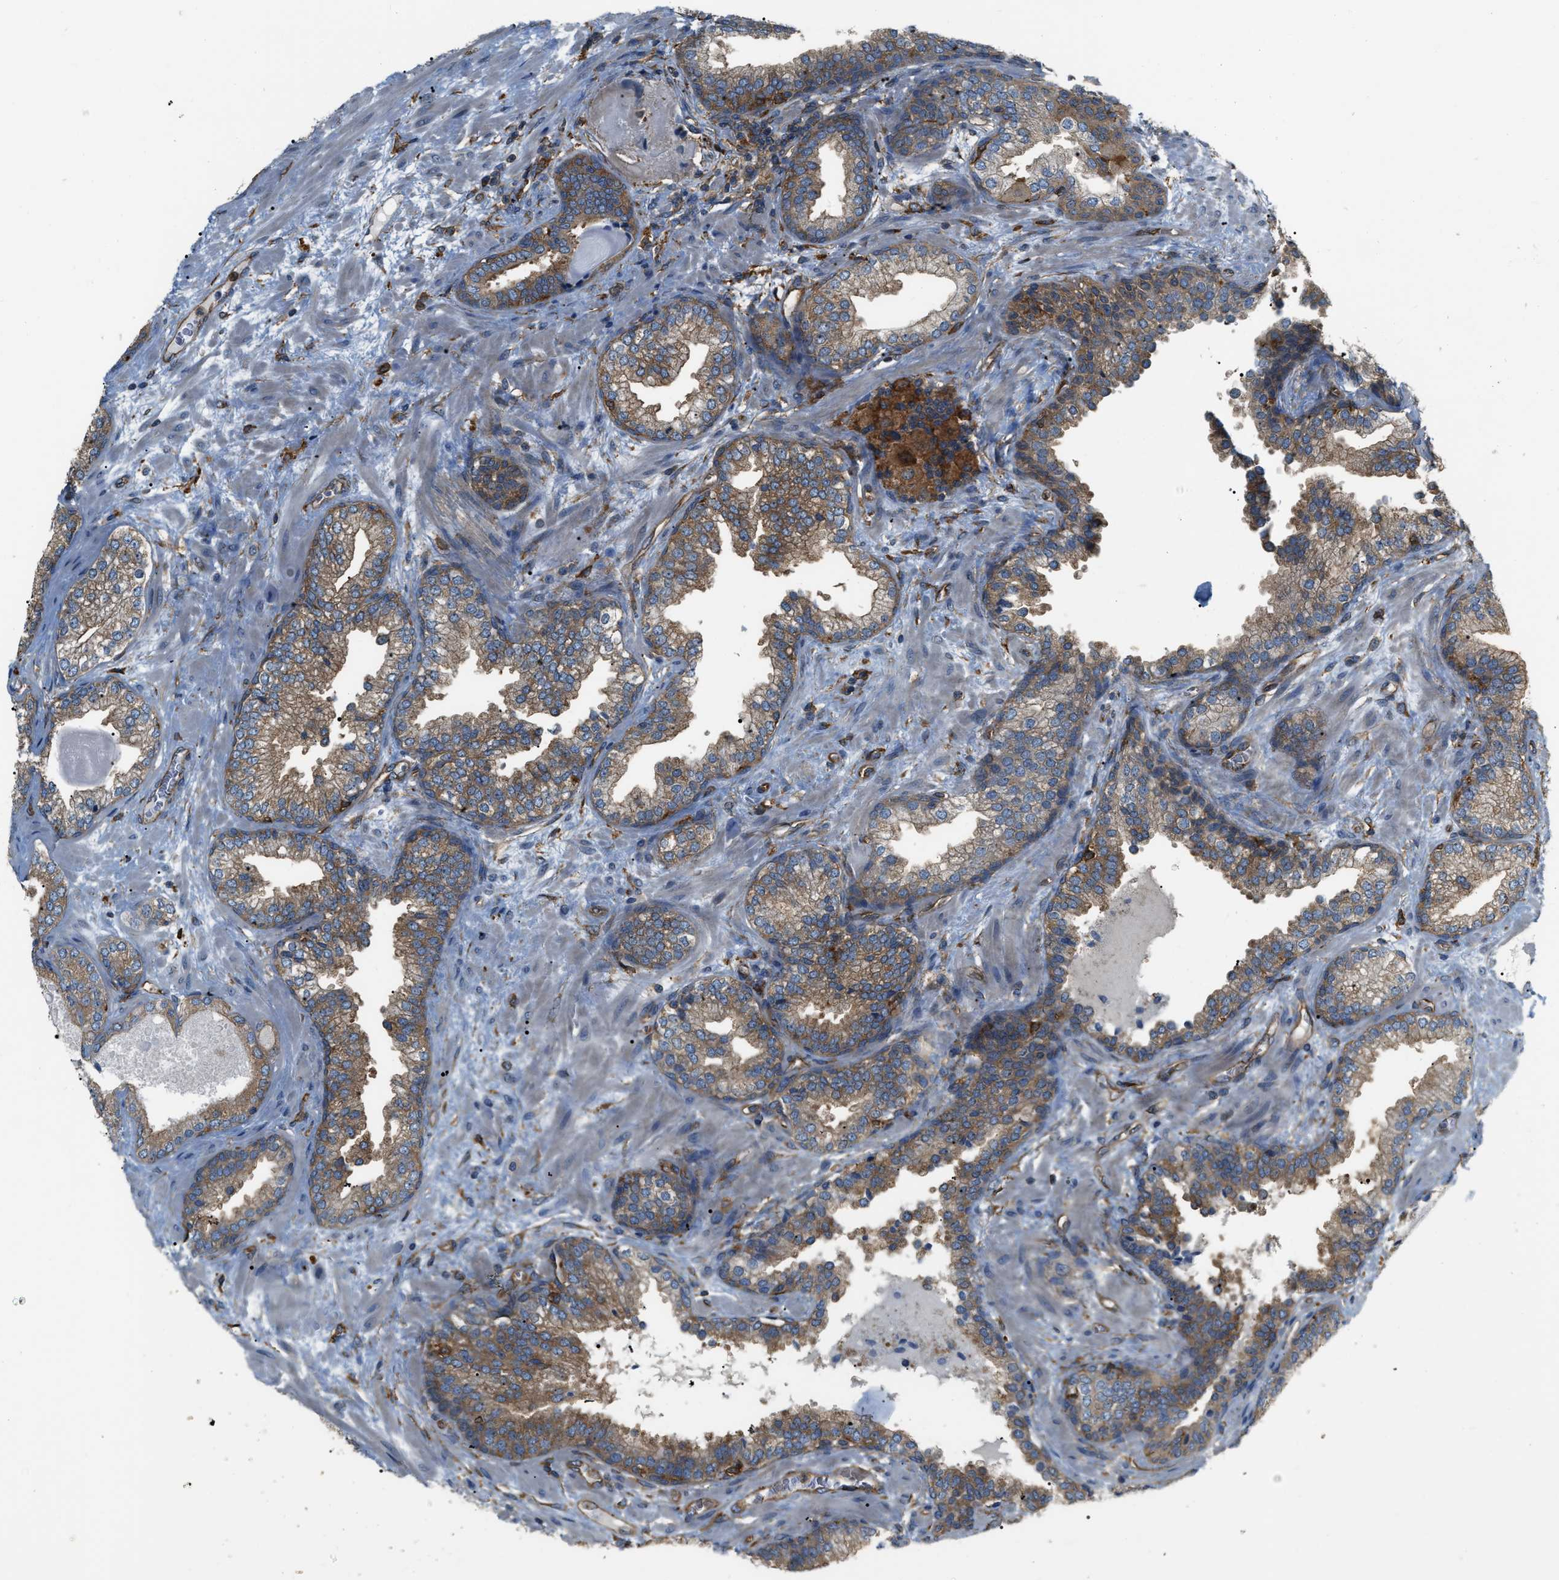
{"staining": {"intensity": "moderate", "quantity": "25%-75%", "location": "cytoplasmic/membranous"}, "tissue": "prostate cancer", "cell_type": "Tumor cells", "image_type": "cancer", "snomed": [{"axis": "morphology", "description": "Adenocarcinoma, Low grade"}, {"axis": "topography", "description": "Prostate"}], "caption": "Brown immunohistochemical staining in human low-grade adenocarcinoma (prostate) exhibits moderate cytoplasmic/membranous positivity in about 25%-75% of tumor cells.", "gene": "PICALM", "patient": {"sex": "male", "age": 65}}